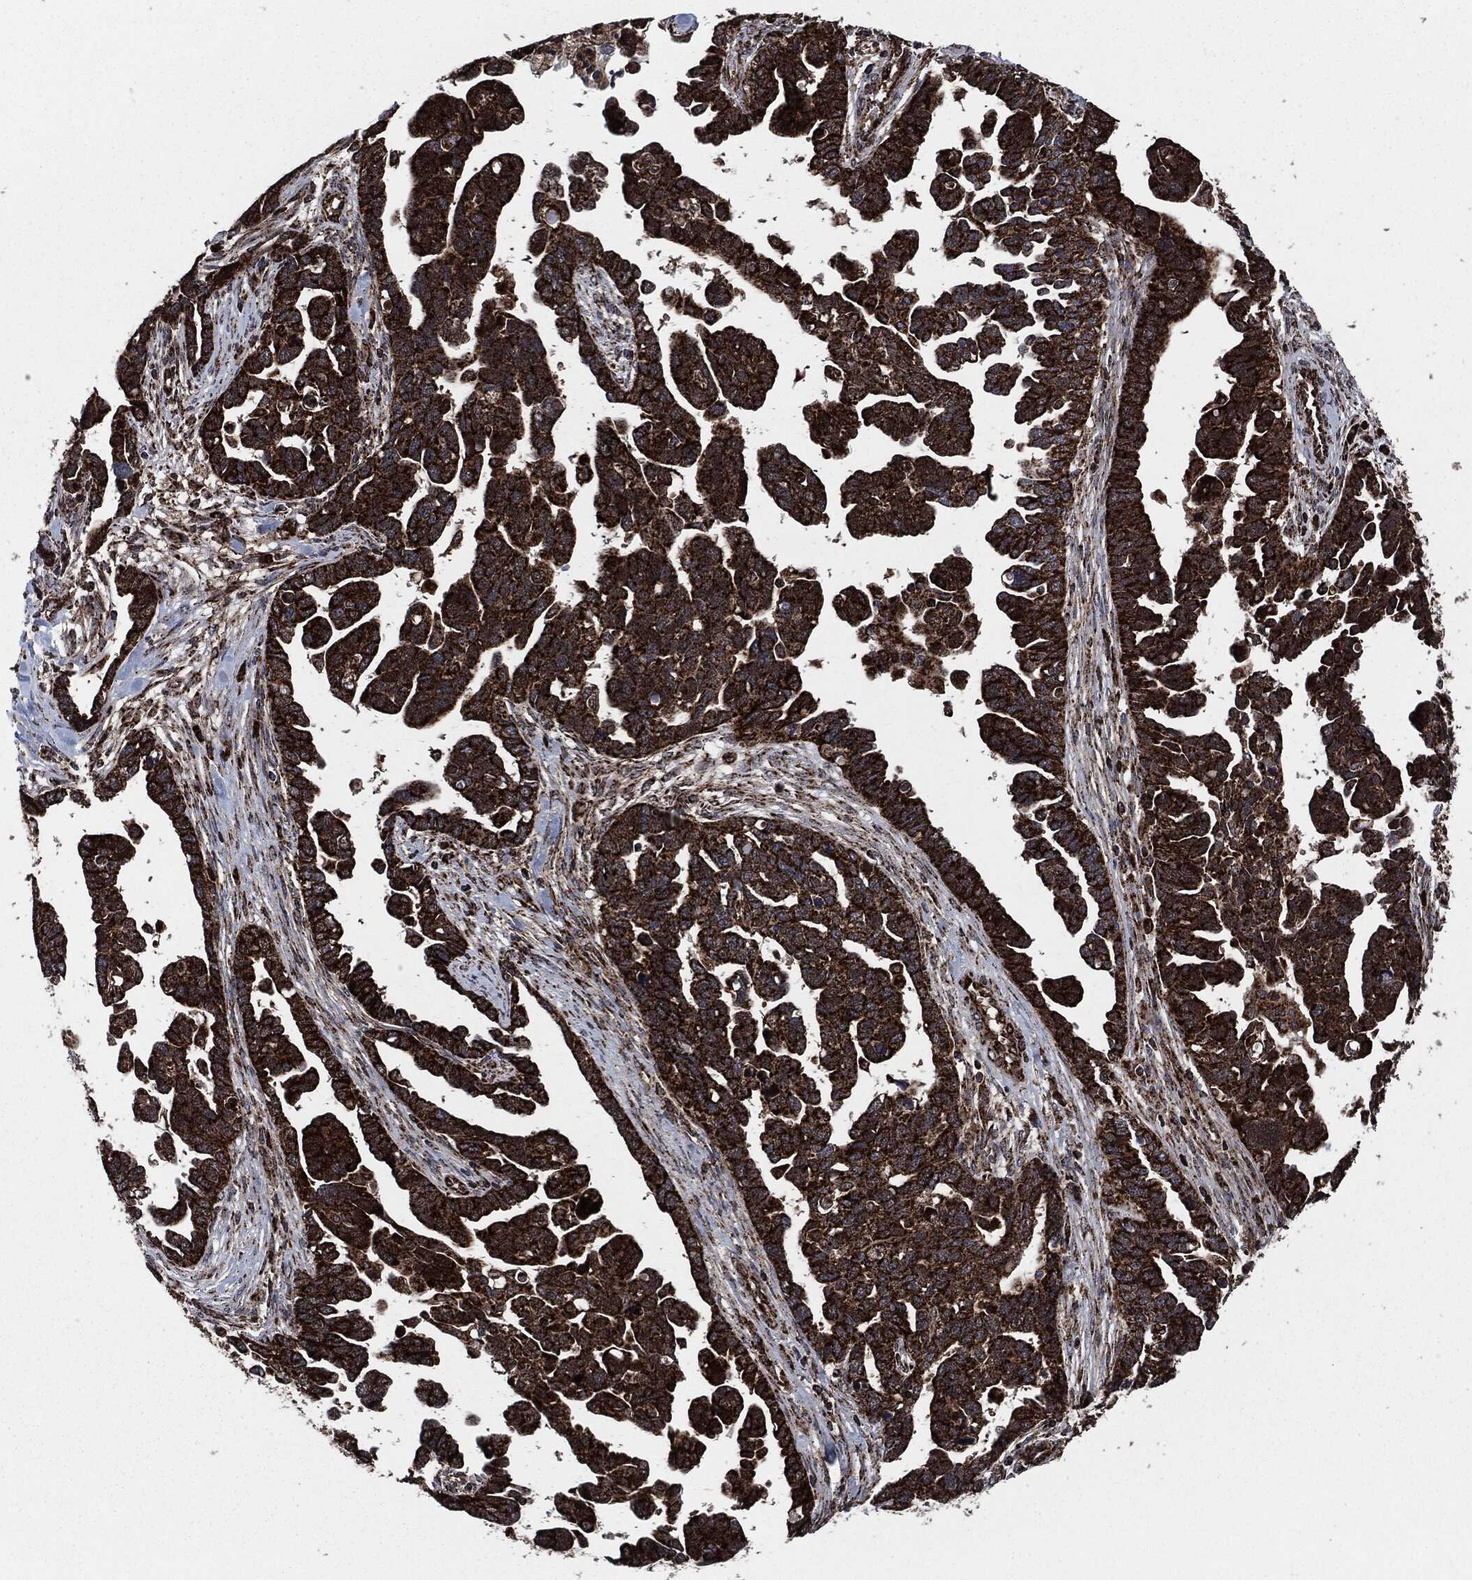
{"staining": {"intensity": "strong", "quantity": ">75%", "location": "cytoplasmic/membranous"}, "tissue": "ovarian cancer", "cell_type": "Tumor cells", "image_type": "cancer", "snomed": [{"axis": "morphology", "description": "Cystadenocarcinoma, serous, NOS"}, {"axis": "topography", "description": "Ovary"}], "caption": "A brown stain highlights strong cytoplasmic/membranous expression of a protein in human ovarian serous cystadenocarcinoma tumor cells. The staining is performed using DAB (3,3'-diaminobenzidine) brown chromogen to label protein expression. The nuclei are counter-stained blue using hematoxylin.", "gene": "FH", "patient": {"sex": "female", "age": 54}}